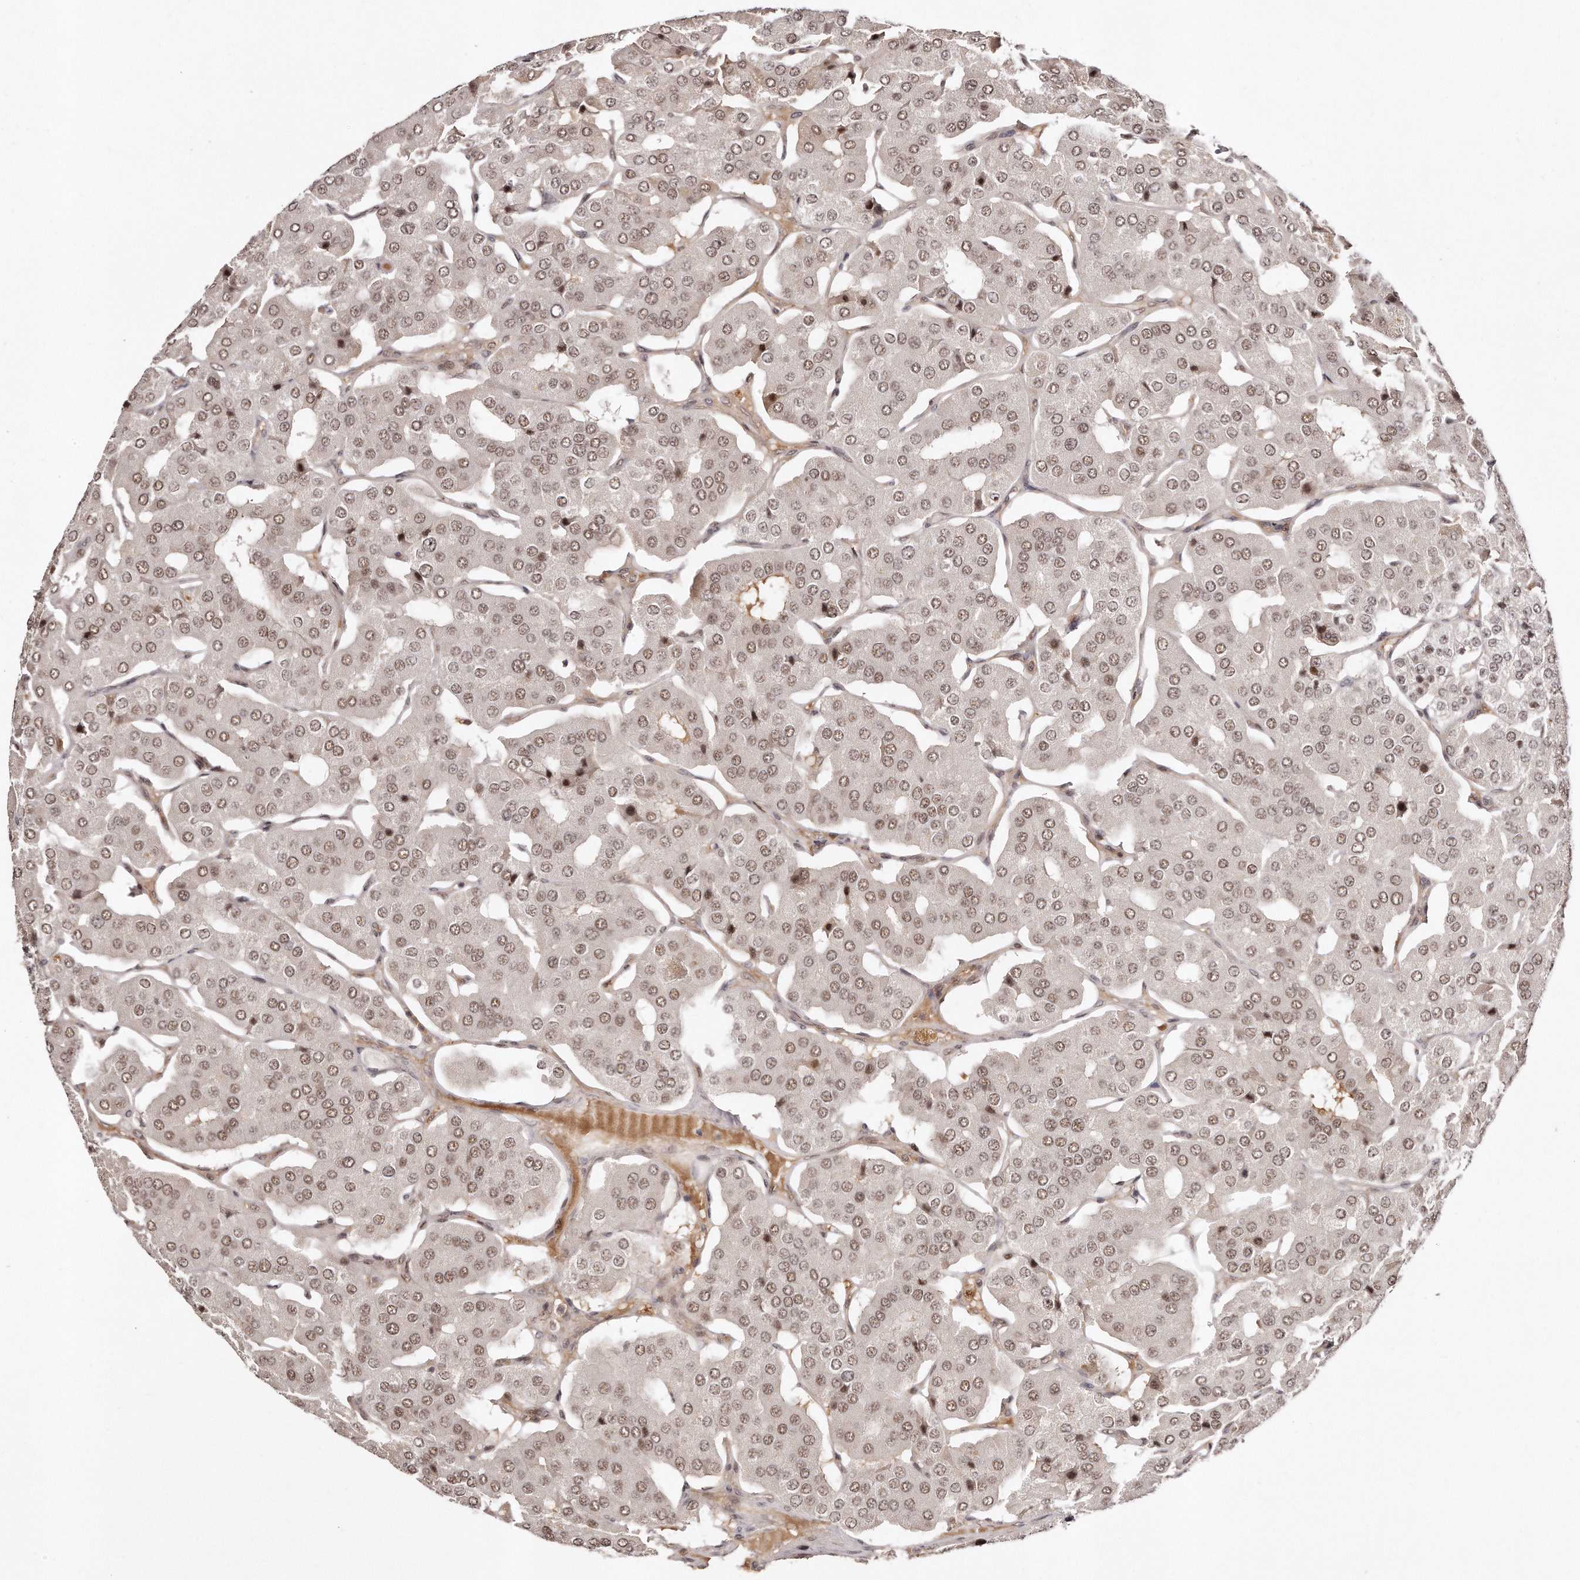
{"staining": {"intensity": "weak", "quantity": ">75%", "location": "nuclear"}, "tissue": "parathyroid gland", "cell_type": "Glandular cells", "image_type": "normal", "snomed": [{"axis": "morphology", "description": "Normal tissue, NOS"}, {"axis": "morphology", "description": "Adenoma, NOS"}, {"axis": "topography", "description": "Parathyroid gland"}], "caption": "Parathyroid gland stained with a brown dye reveals weak nuclear positive positivity in about >75% of glandular cells.", "gene": "SOX4", "patient": {"sex": "female", "age": 86}}